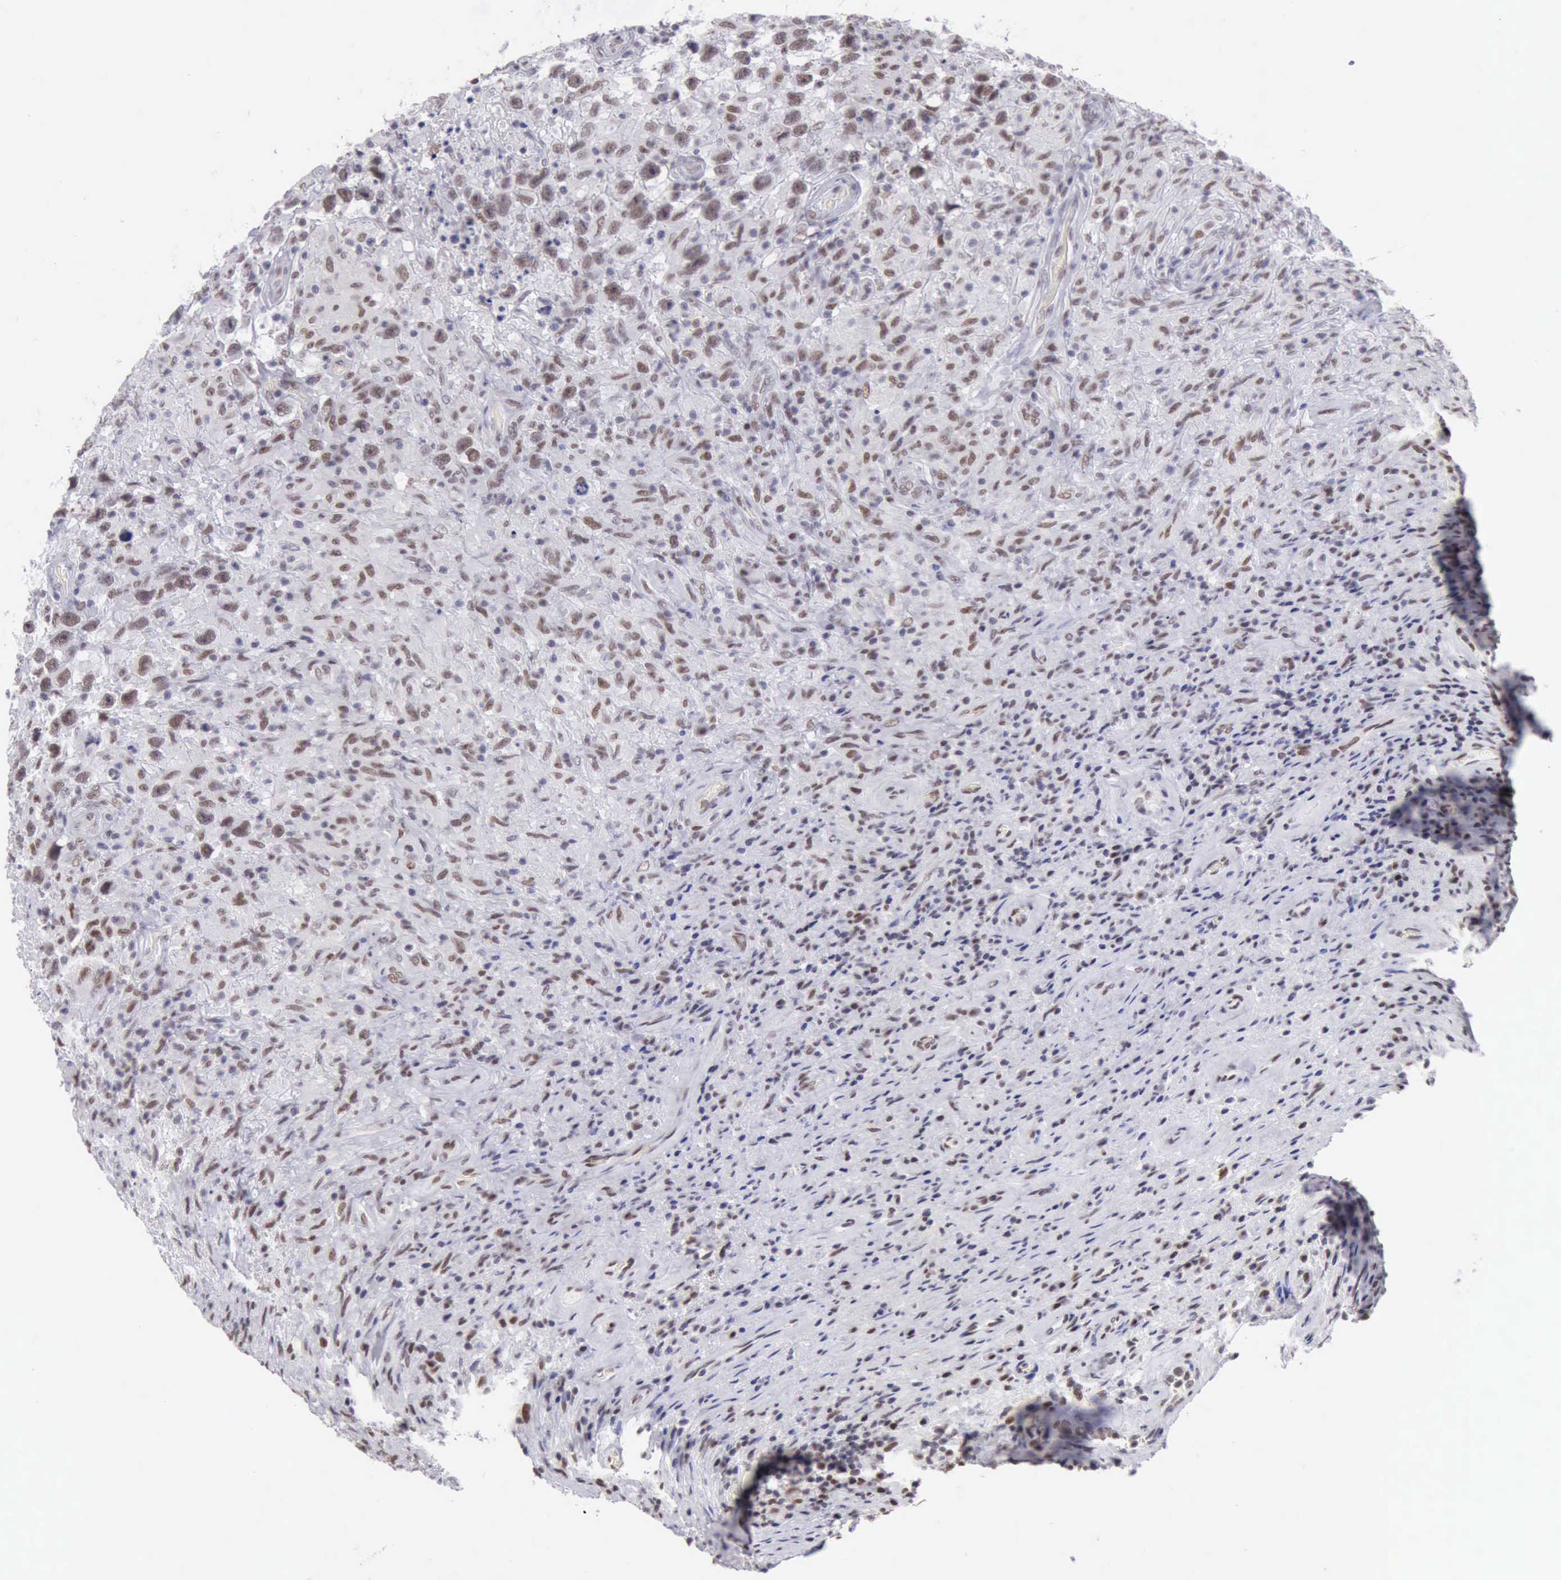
{"staining": {"intensity": "moderate", "quantity": ">75%", "location": "nuclear"}, "tissue": "testis cancer", "cell_type": "Tumor cells", "image_type": "cancer", "snomed": [{"axis": "morphology", "description": "Seminoma, NOS"}, {"axis": "topography", "description": "Testis"}], "caption": "Immunohistochemical staining of human seminoma (testis) demonstrates medium levels of moderate nuclear protein expression in approximately >75% of tumor cells. The protein is shown in brown color, while the nuclei are stained blue.", "gene": "ERCC4", "patient": {"sex": "male", "age": 34}}